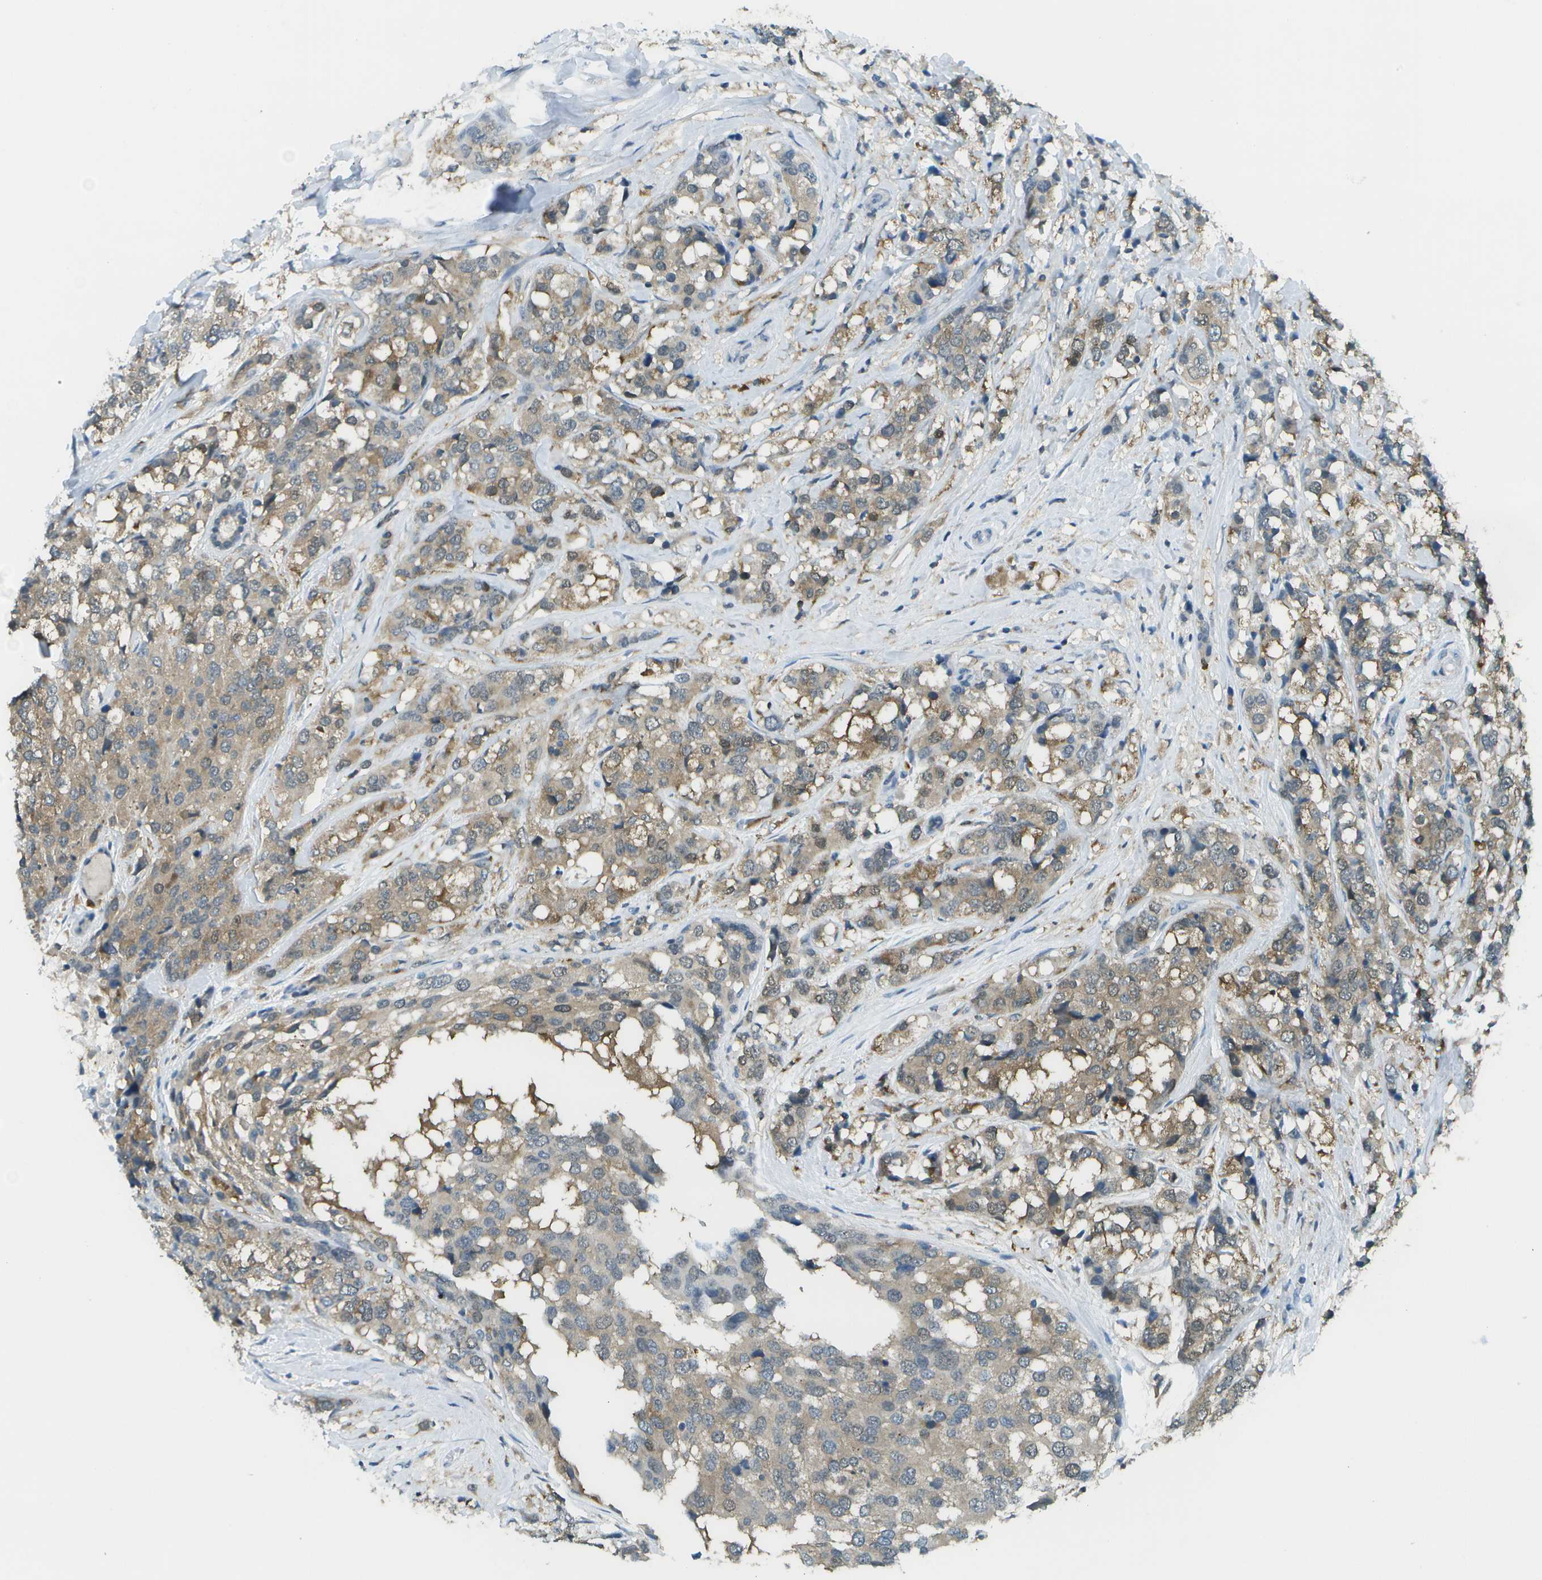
{"staining": {"intensity": "moderate", "quantity": ">75%", "location": "cytoplasmic/membranous"}, "tissue": "breast cancer", "cell_type": "Tumor cells", "image_type": "cancer", "snomed": [{"axis": "morphology", "description": "Lobular carcinoma"}, {"axis": "topography", "description": "Breast"}], "caption": "IHC (DAB (3,3'-diaminobenzidine)) staining of lobular carcinoma (breast) shows moderate cytoplasmic/membranous protein staining in approximately >75% of tumor cells. The staining was performed using DAB (3,3'-diaminobenzidine) to visualize the protein expression in brown, while the nuclei were stained in blue with hematoxylin (Magnification: 20x).", "gene": "CDH23", "patient": {"sex": "female", "age": 59}}